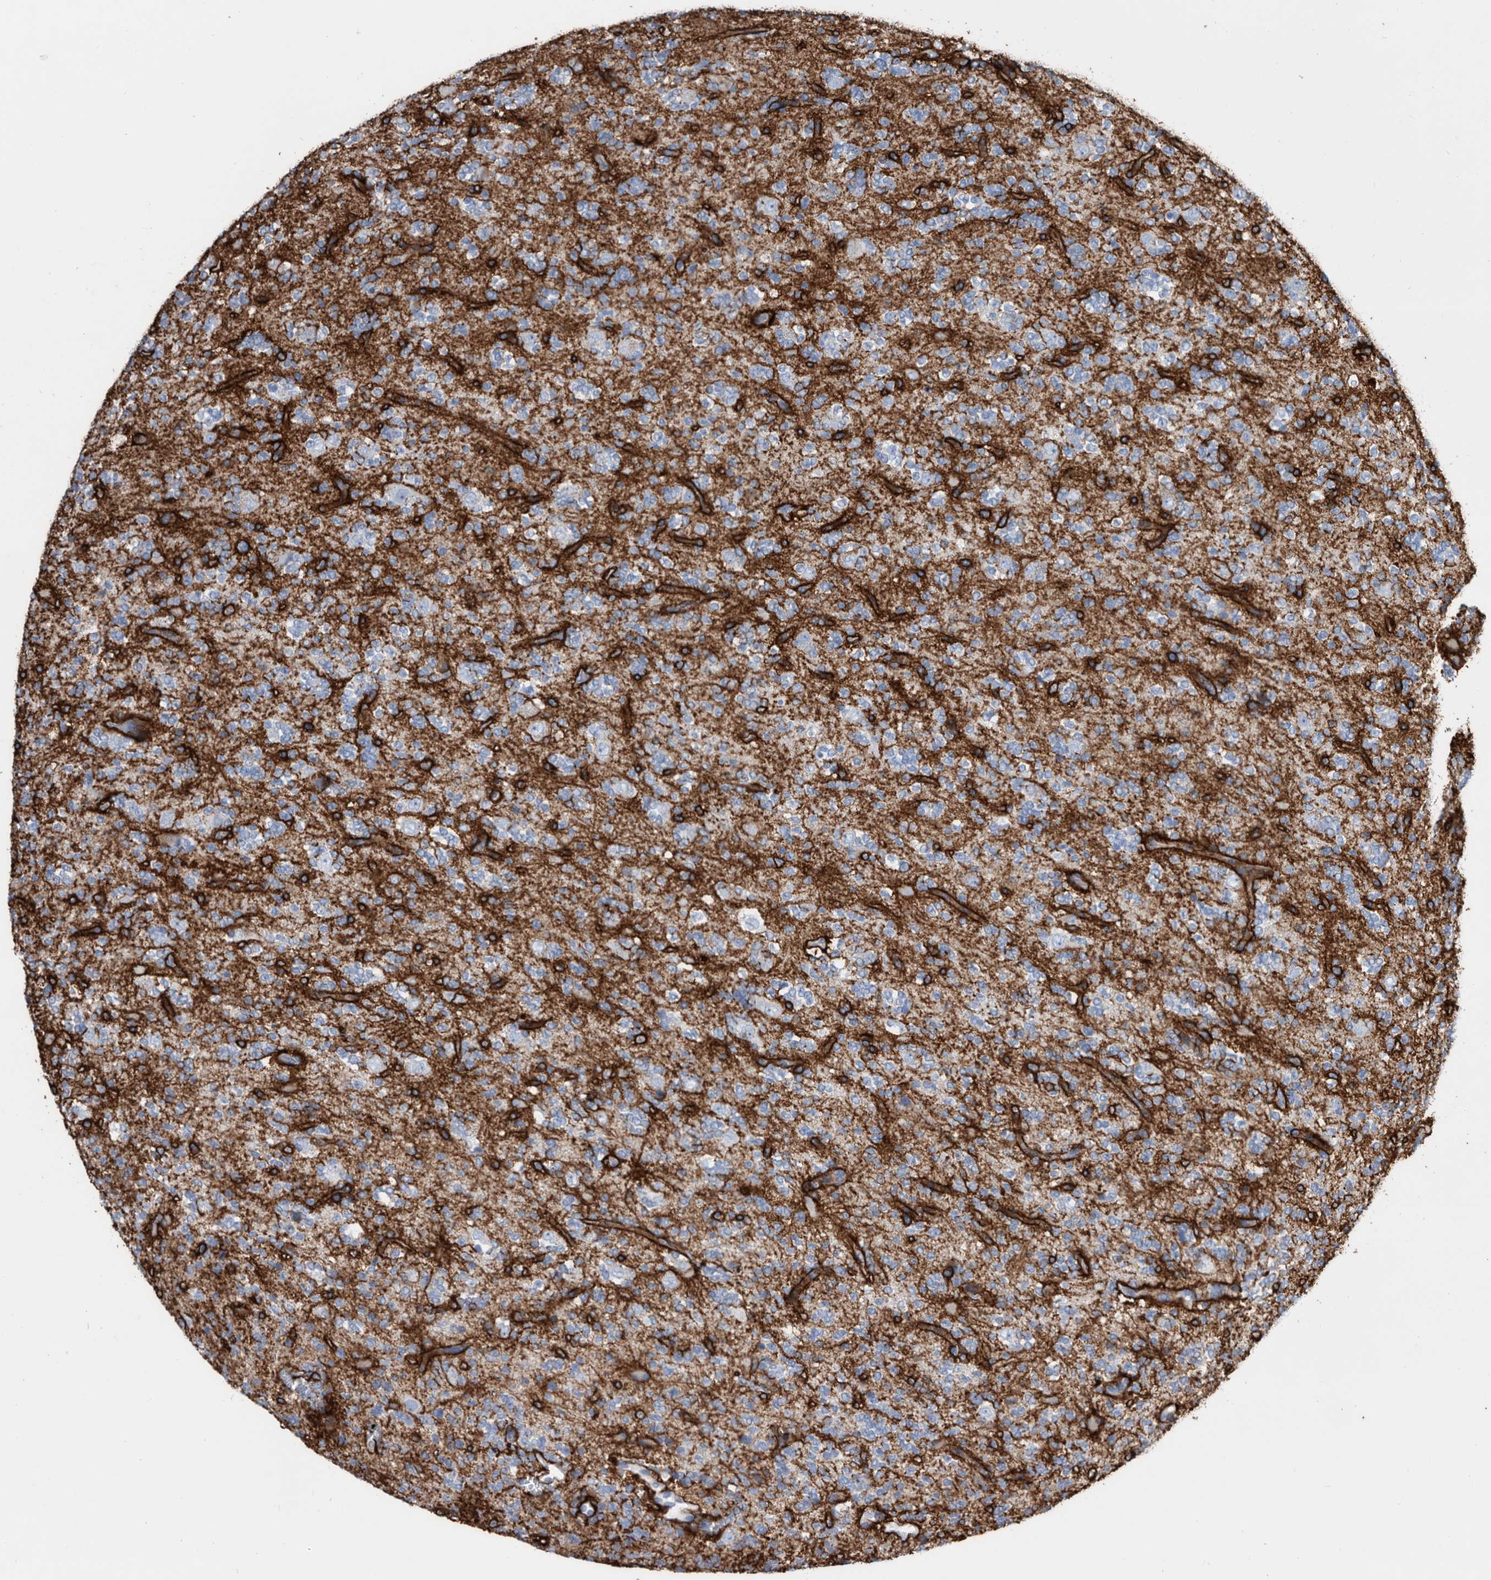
{"staining": {"intensity": "moderate", "quantity": "<25%", "location": "cytoplasmic/membranous"}, "tissue": "glioma", "cell_type": "Tumor cells", "image_type": "cancer", "snomed": [{"axis": "morphology", "description": "Glioma, malignant, High grade"}, {"axis": "topography", "description": "Brain"}], "caption": "A micrograph of glioma stained for a protein displays moderate cytoplasmic/membranous brown staining in tumor cells.", "gene": "MS4A4A", "patient": {"sex": "female", "age": 62}}